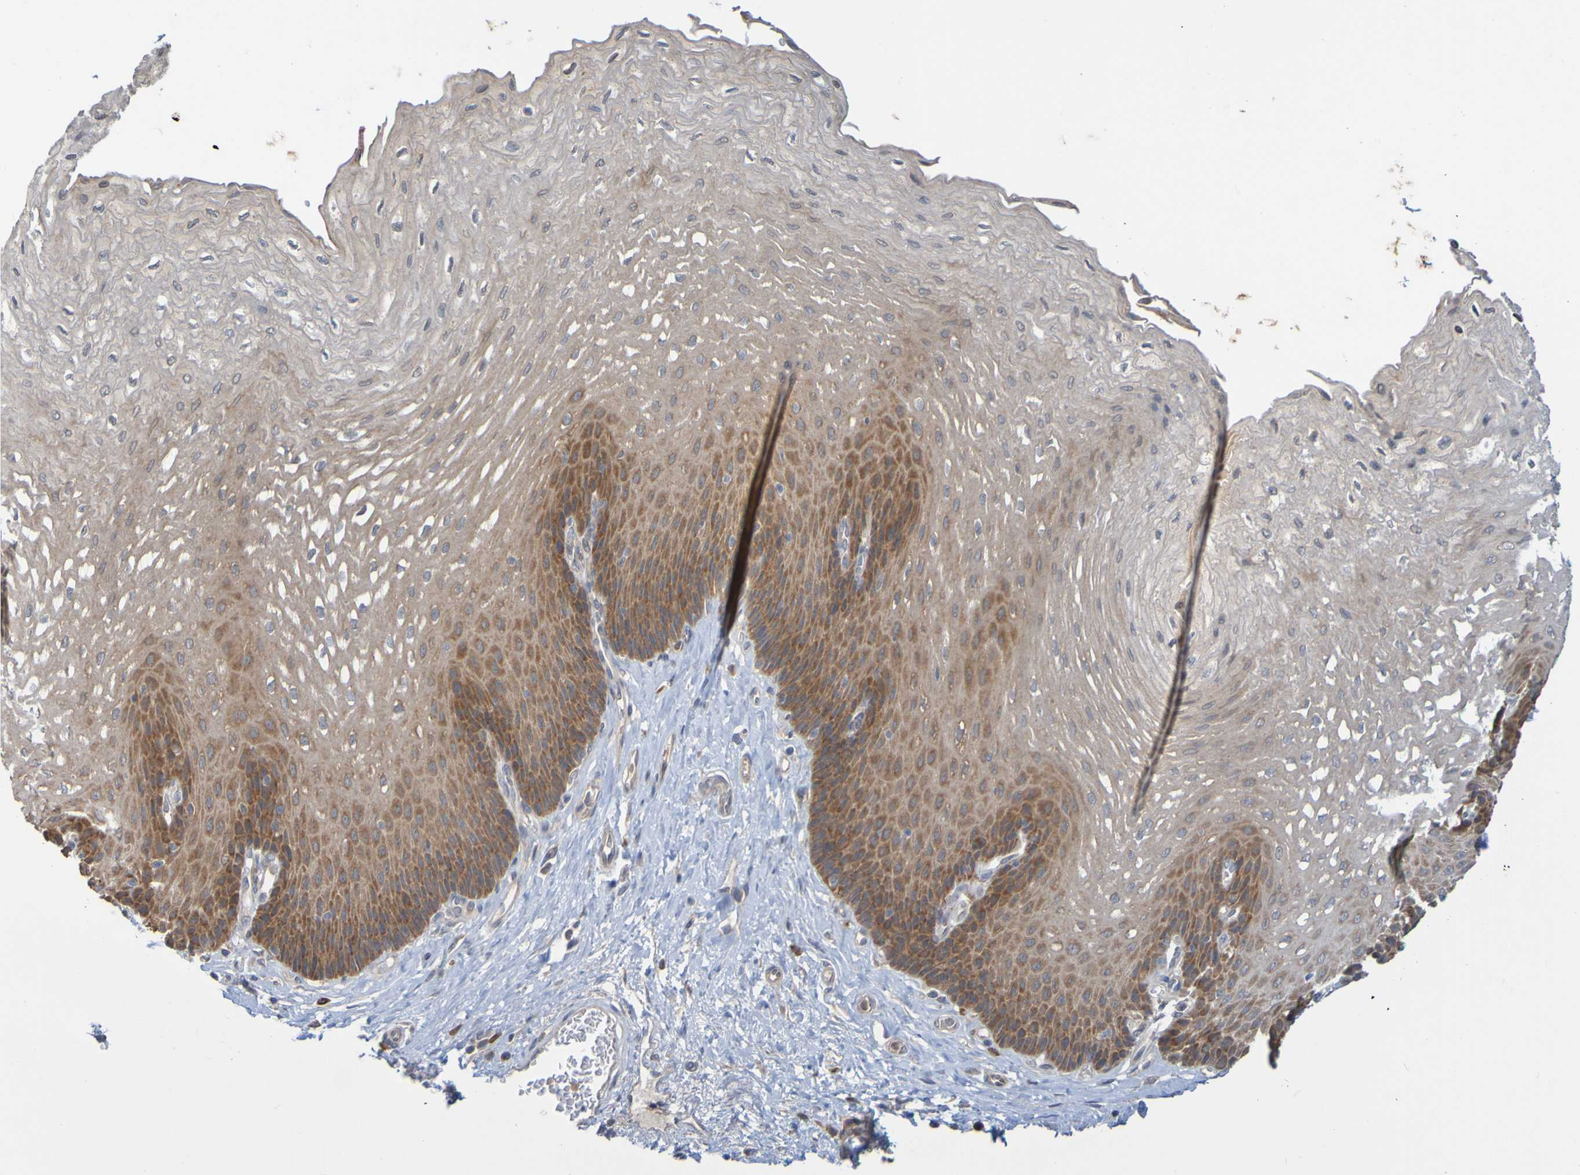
{"staining": {"intensity": "strong", "quantity": "25%-75%", "location": "cytoplasmic/membranous"}, "tissue": "esophagus", "cell_type": "Squamous epithelial cells", "image_type": "normal", "snomed": [{"axis": "morphology", "description": "Normal tissue, NOS"}, {"axis": "topography", "description": "Esophagus"}], "caption": "This is a photomicrograph of immunohistochemistry (IHC) staining of benign esophagus, which shows strong staining in the cytoplasmic/membranous of squamous epithelial cells.", "gene": "NAV2", "patient": {"sex": "female", "age": 72}}